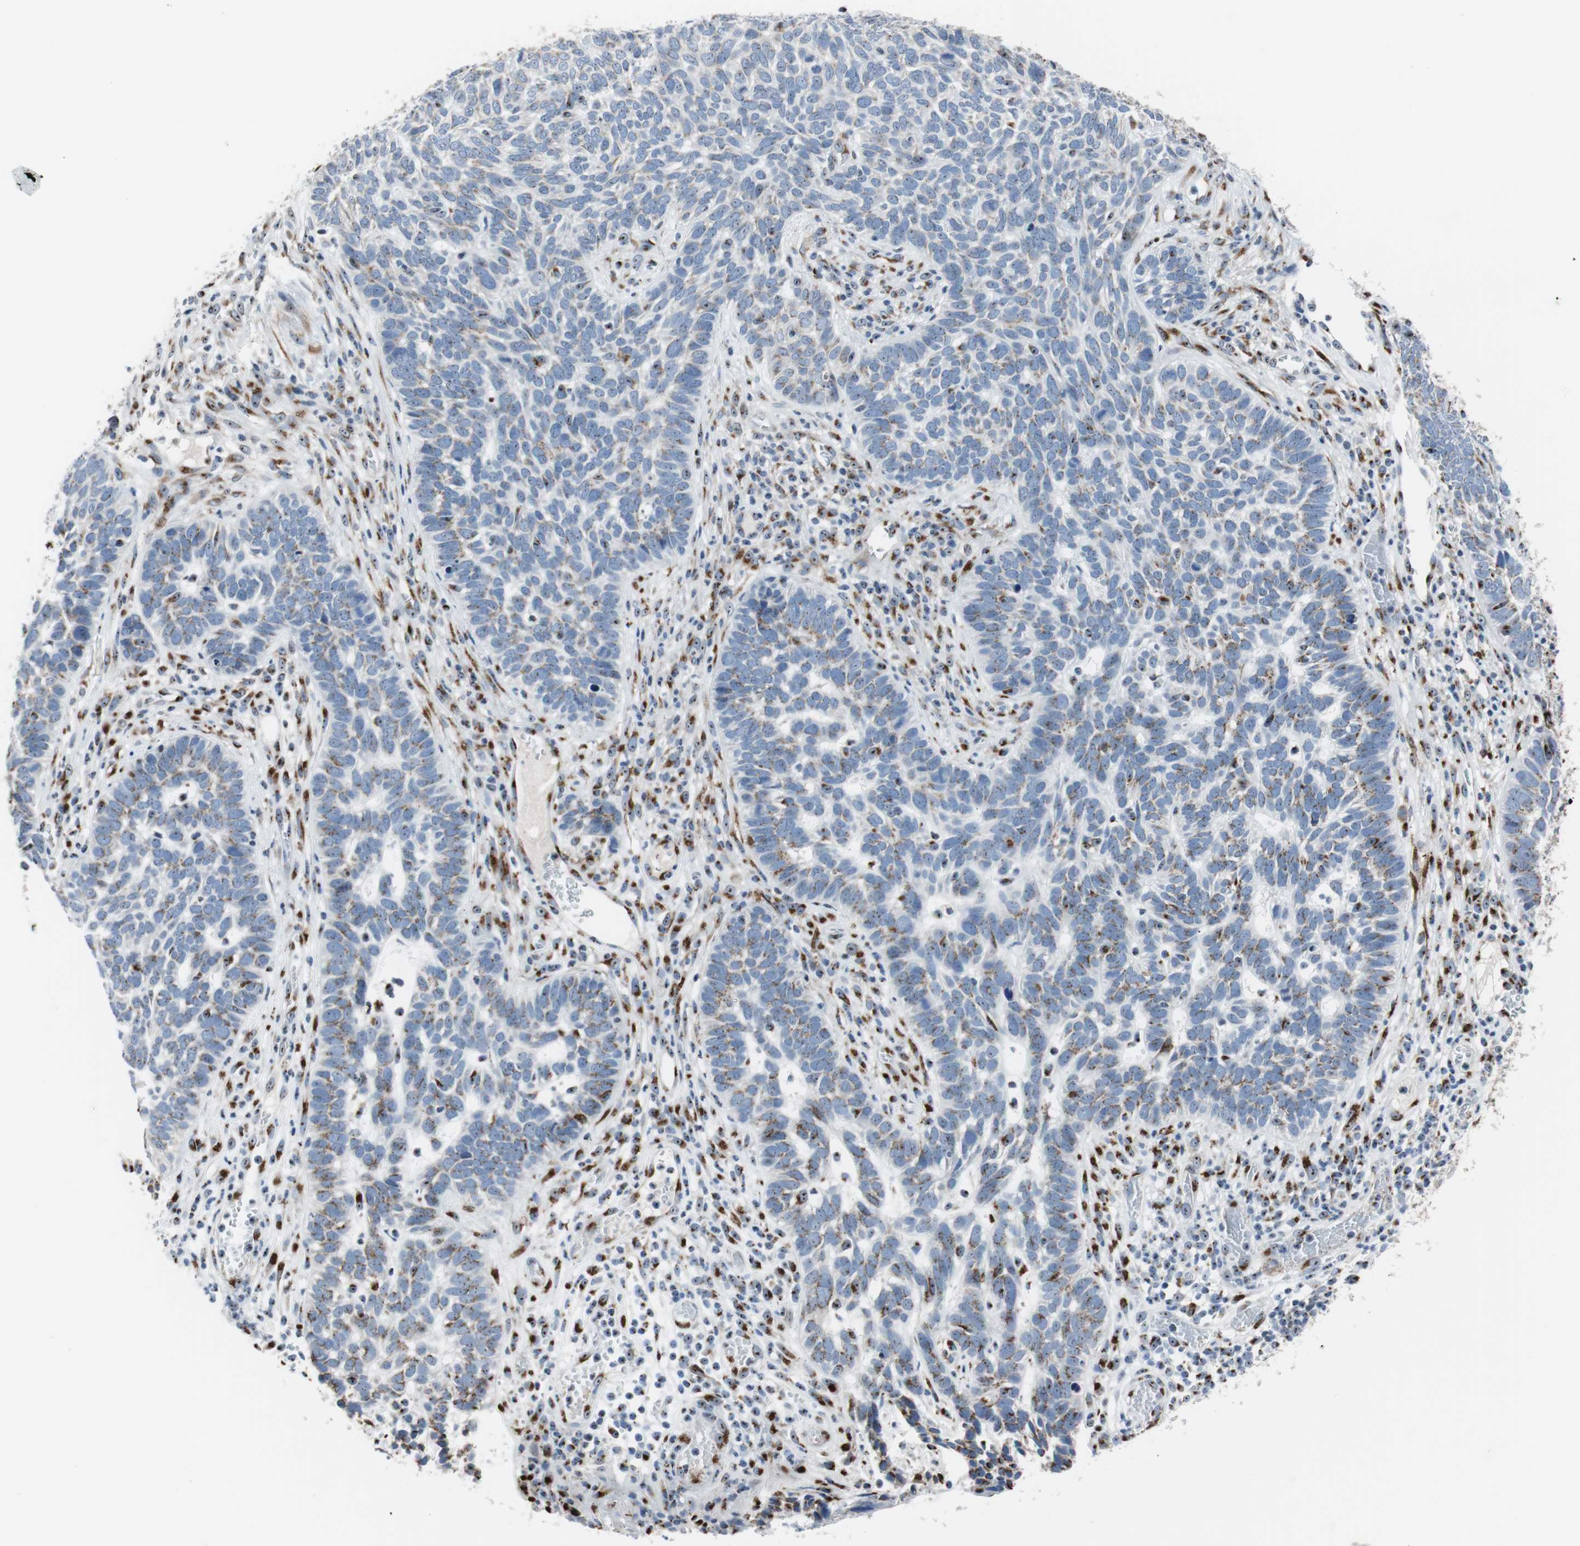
{"staining": {"intensity": "weak", "quantity": "<25%", "location": "cytoplasmic/membranous"}, "tissue": "skin cancer", "cell_type": "Tumor cells", "image_type": "cancer", "snomed": [{"axis": "morphology", "description": "Basal cell carcinoma"}, {"axis": "topography", "description": "Skin"}], "caption": "Immunohistochemistry histopathology image of human skin cancer stained for a protein (brown), which demonstrates no expression in tumor cells. (IHC, brightfield microscopy, high magnification).", "gene": "TMED7", "patient": {"sex": "male", "age": 87}}